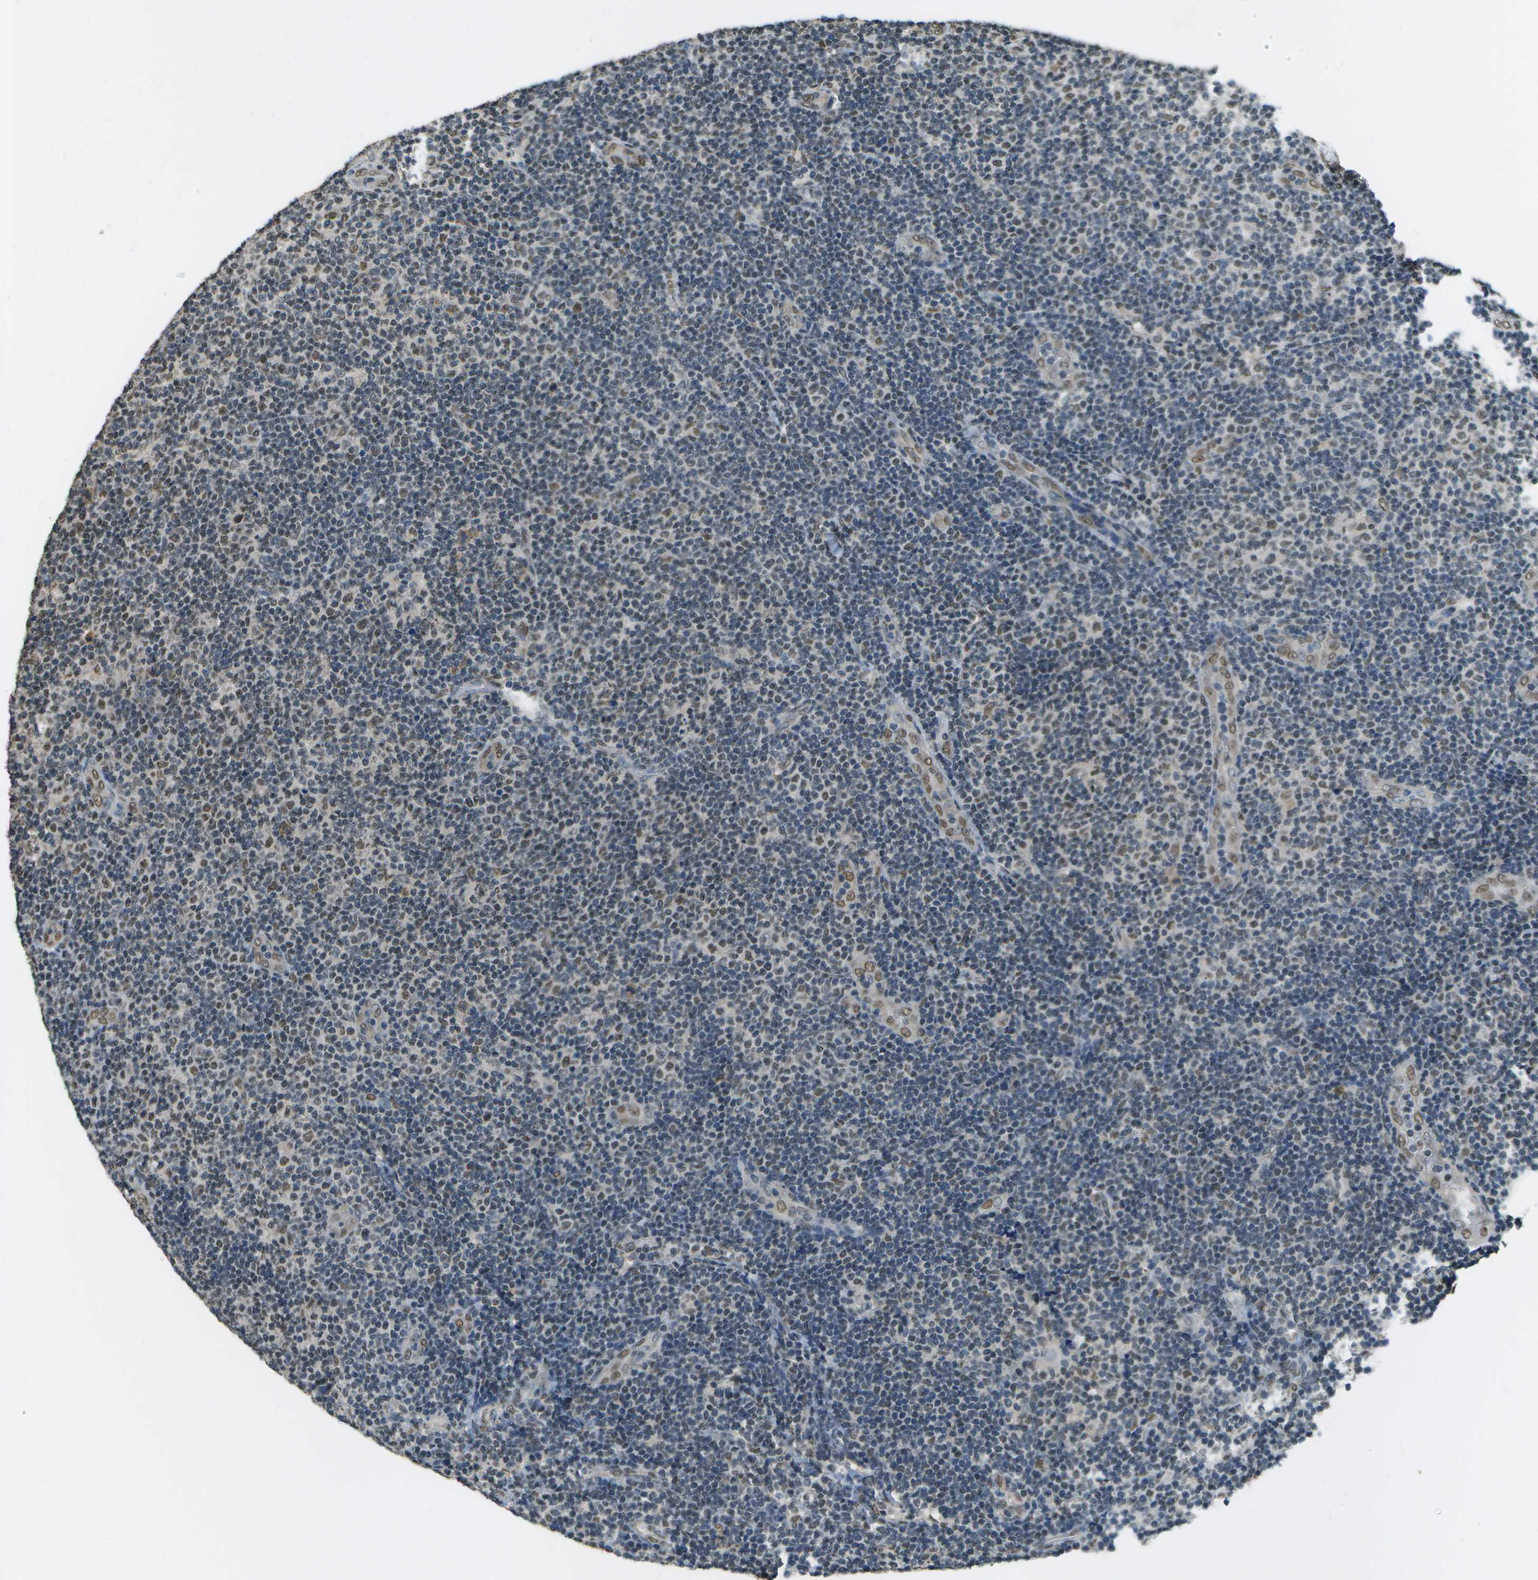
{"staining": {"intensity": "weak", "quantity": "<25%", "location": "nuclear"}, "tissue": "lymphoma", "cell_type": "Tumor cells", "image_type": "cancer", "snomed": [{"axis": "morphology", "description": "Malignant lymphoma, non-Hodgkin's type, Low grade"}, {"axis": "topography", "description": "Lymph node"}], "caption": "IHC micrograph of human malignant lymphoma, non-Hodgkin's type (low-grade) stained for a protein (brown), which displays no expression in tumor cells.", "gene": "ABL2", "patient": {"sex": "male", "age": 83}}